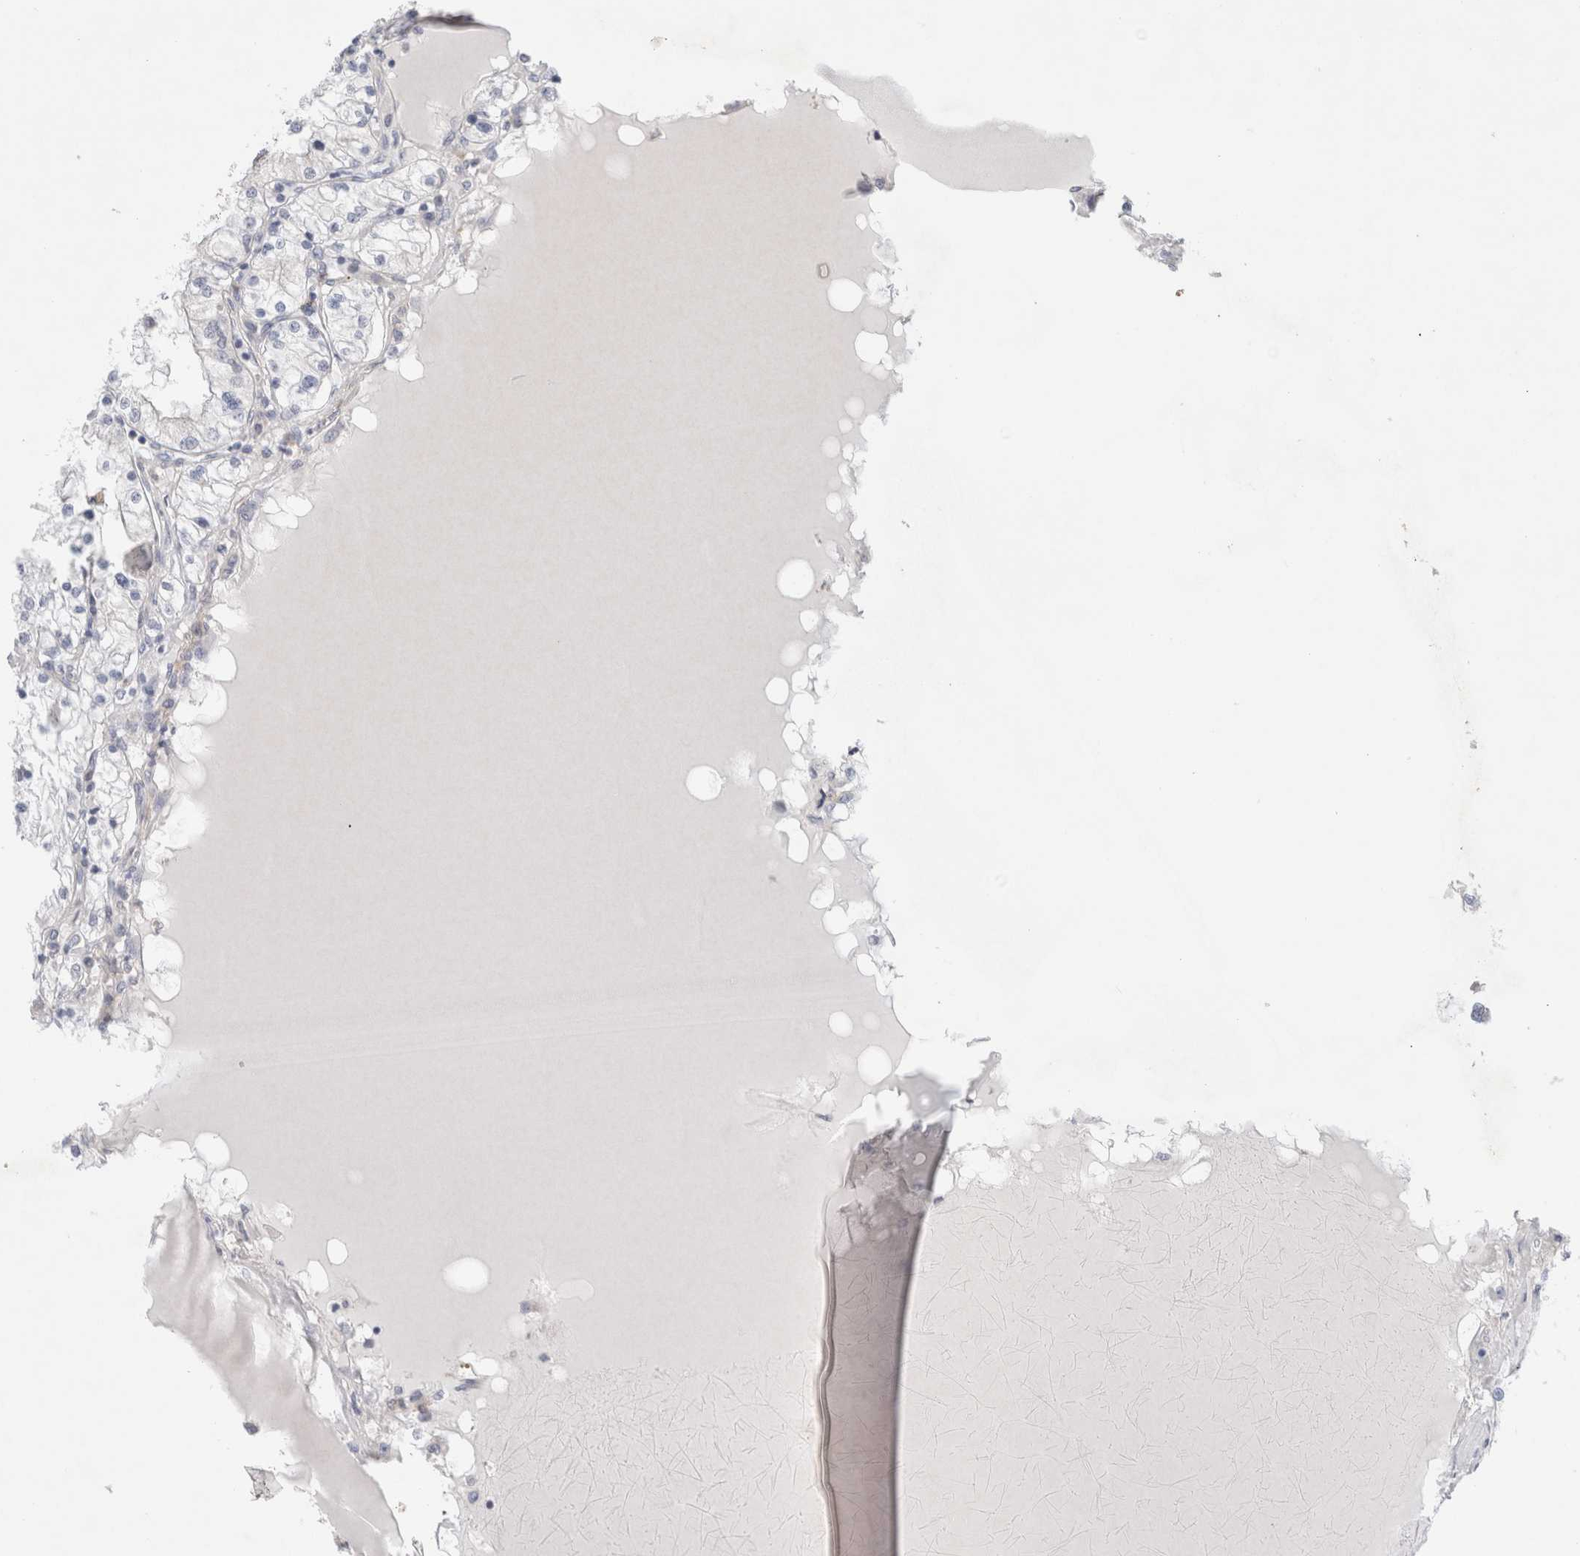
{"staining": {"intensity": "negative", "quantity": "none", "location": "none"}, "tissue": "renal cancer", "cell_type": "Tumor cells", "image_type": "cancer", "snomed": [{"axis": "morphology", "description": "Adenocarcinoma, NOS"}, {"axis": "topography", "description": "Kidney"}], "caption": "Tumor cells show no significant protein staining in renal adenocarcinoma.", "gene": "GSDMB", "patient": {"sex": "male", "age": 68}}